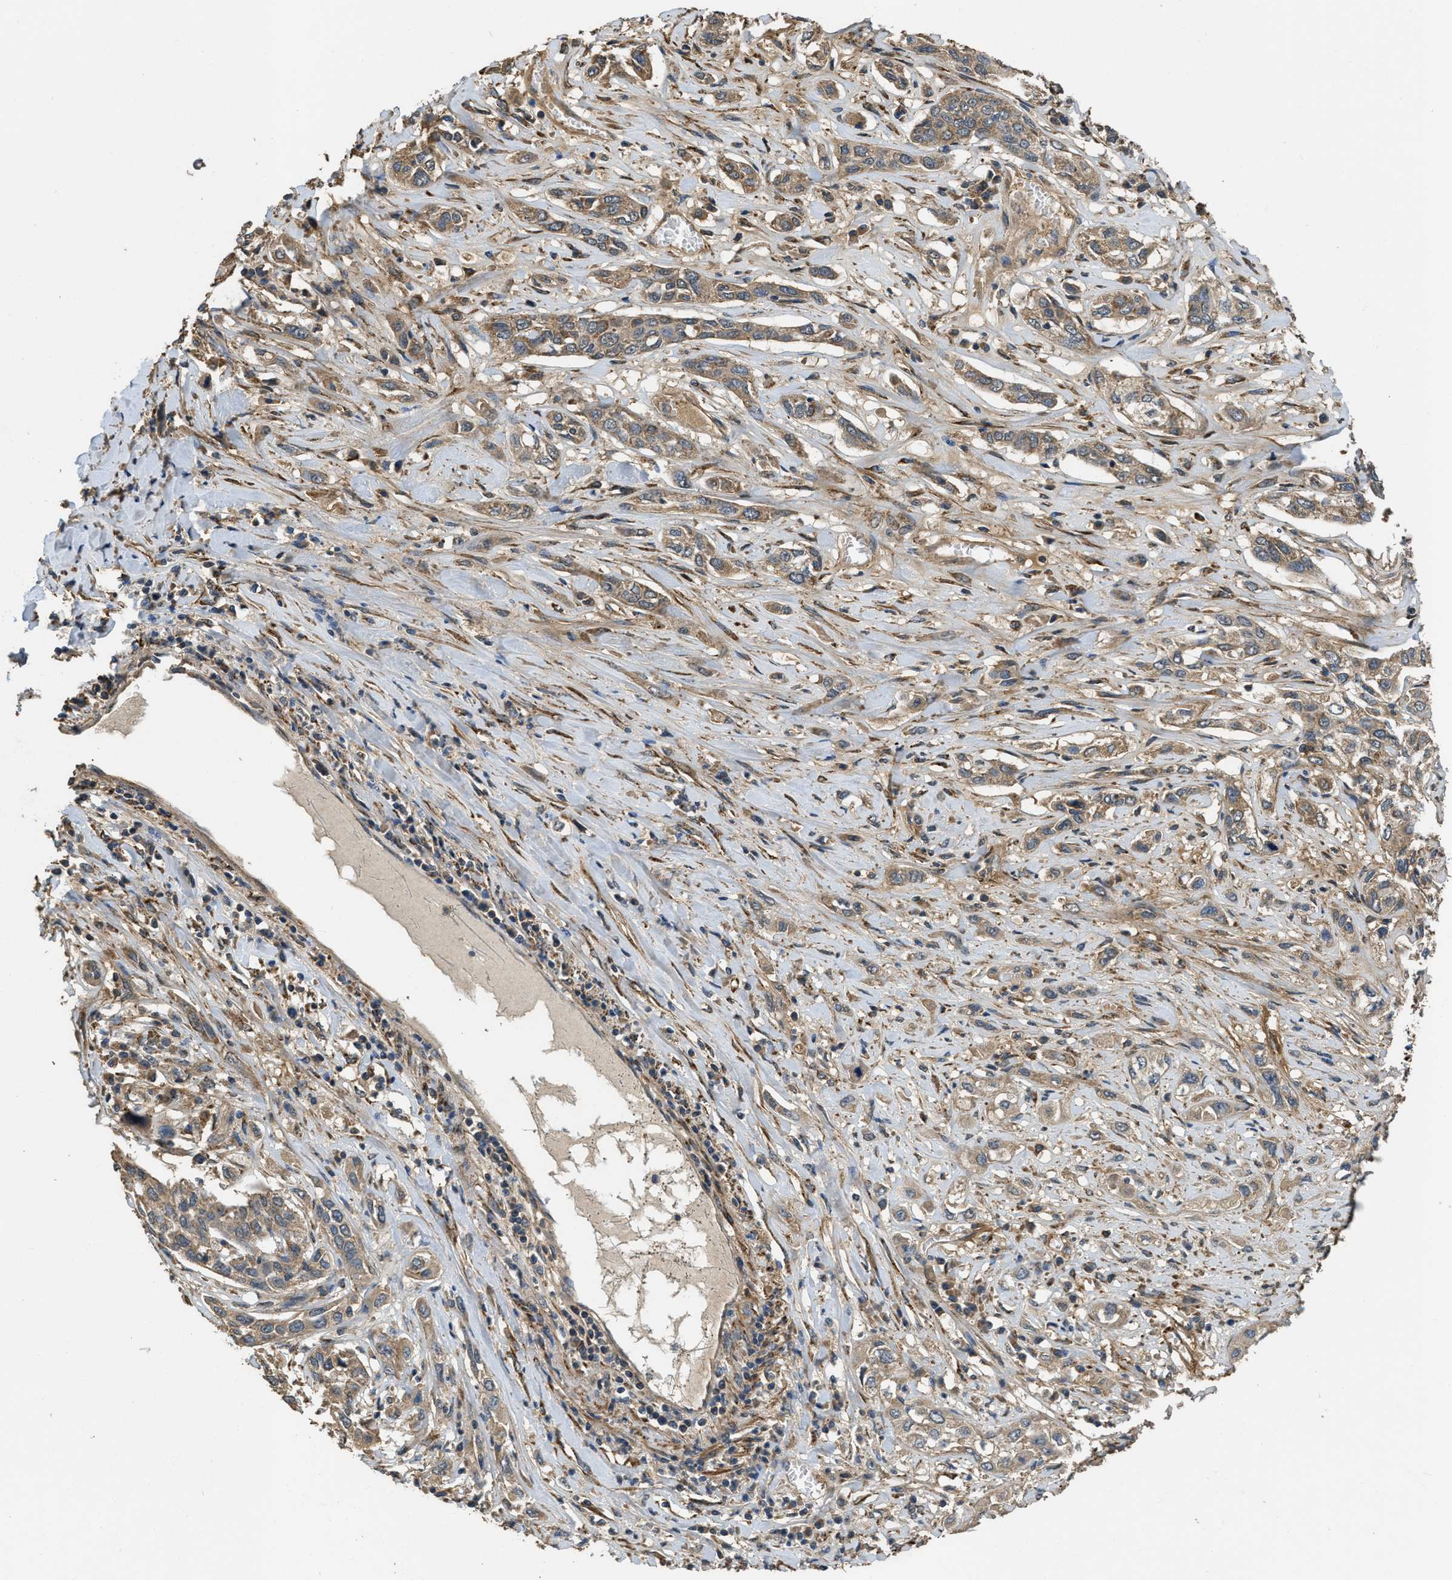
{"staining": {"intensity": "weak", "quantity": ">75%", "location": "cytoplasmic/membranous"}, "tissue": "lung cancer", "cell_type": "Tumor cells", "image_type": "cancer", "snomed": [{"axis": "morphology", "description": "Squamous cell carcinoma, NOS"}, {"axis": "topography", "description": "Lung"}], "caption": "Protein analysis of lung cancer tissue shows weak cytoplasmic/membranous expression in approximately >75% of tumor cells. (brown staining indicates protein expression, while blue staining denotes nuclei).", "gene": "THBS2", "patient": {"sex": "male", "age": 71}}